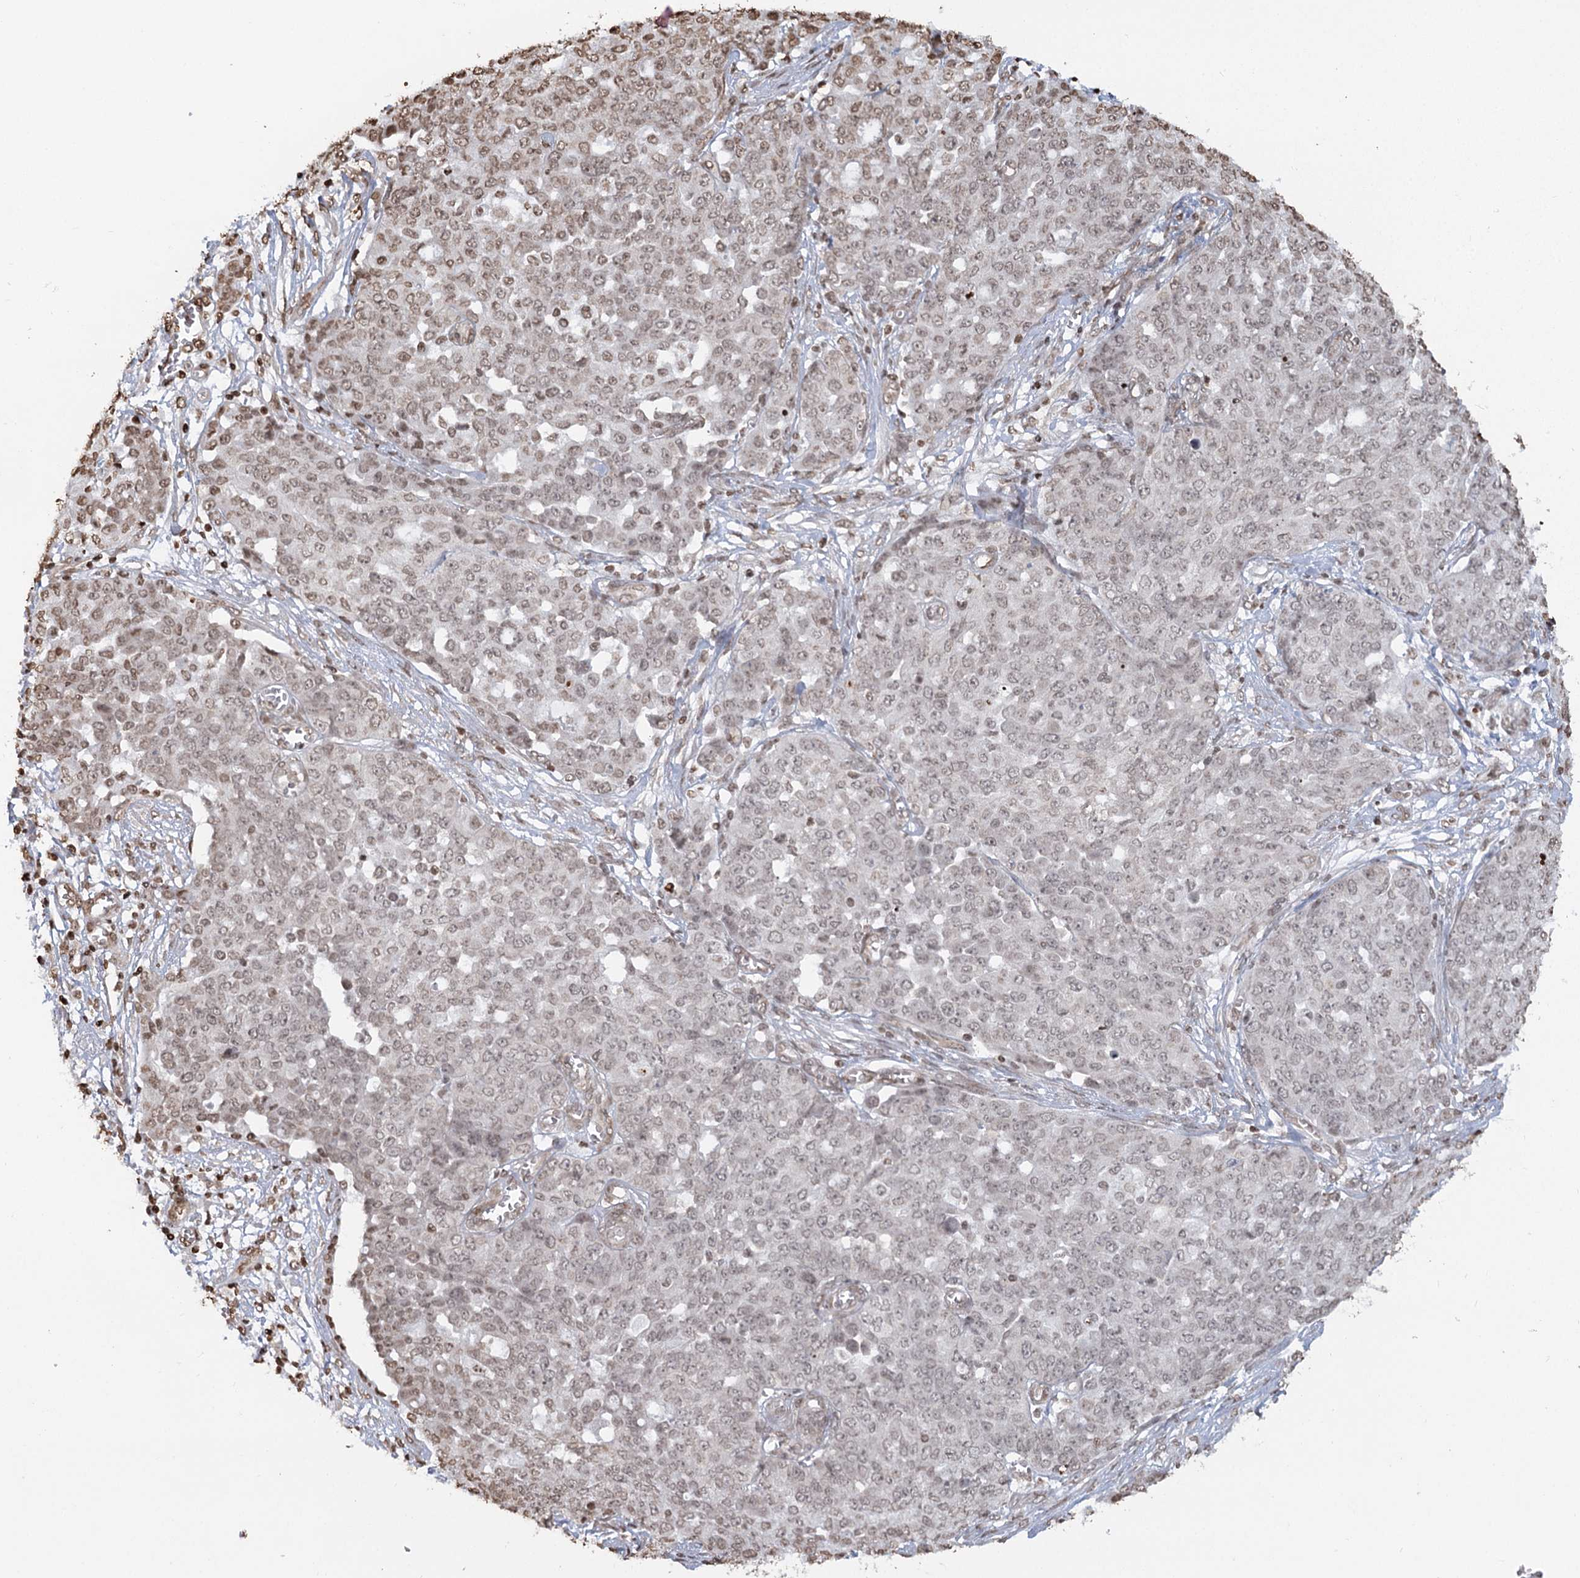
{"staining": {"intensity": "weak", "quantity": "25%-75%", "location": "nuclear"}, "tissue": "ovarian cancer", "cell_type": "Tumor cells", "image_type": "cancer", "snomed": [{"axis": "morphology", "description": "Cystadenocarcinoma, serous, NOS"}, {"axis": "topography", "description": "Soft tissue"}, {"axis": "topography", "description": "Ovary"}], "caption": "A histopathology image showing weak nuclear staining in approximately 25%-75% of tumor cells in ovarian cancer (serous cystadenocarcinoma), as visualized by brown immunohistochemical staining.", "gene": "FAM13A", "patient": {"sex": "female", "age": 57}}